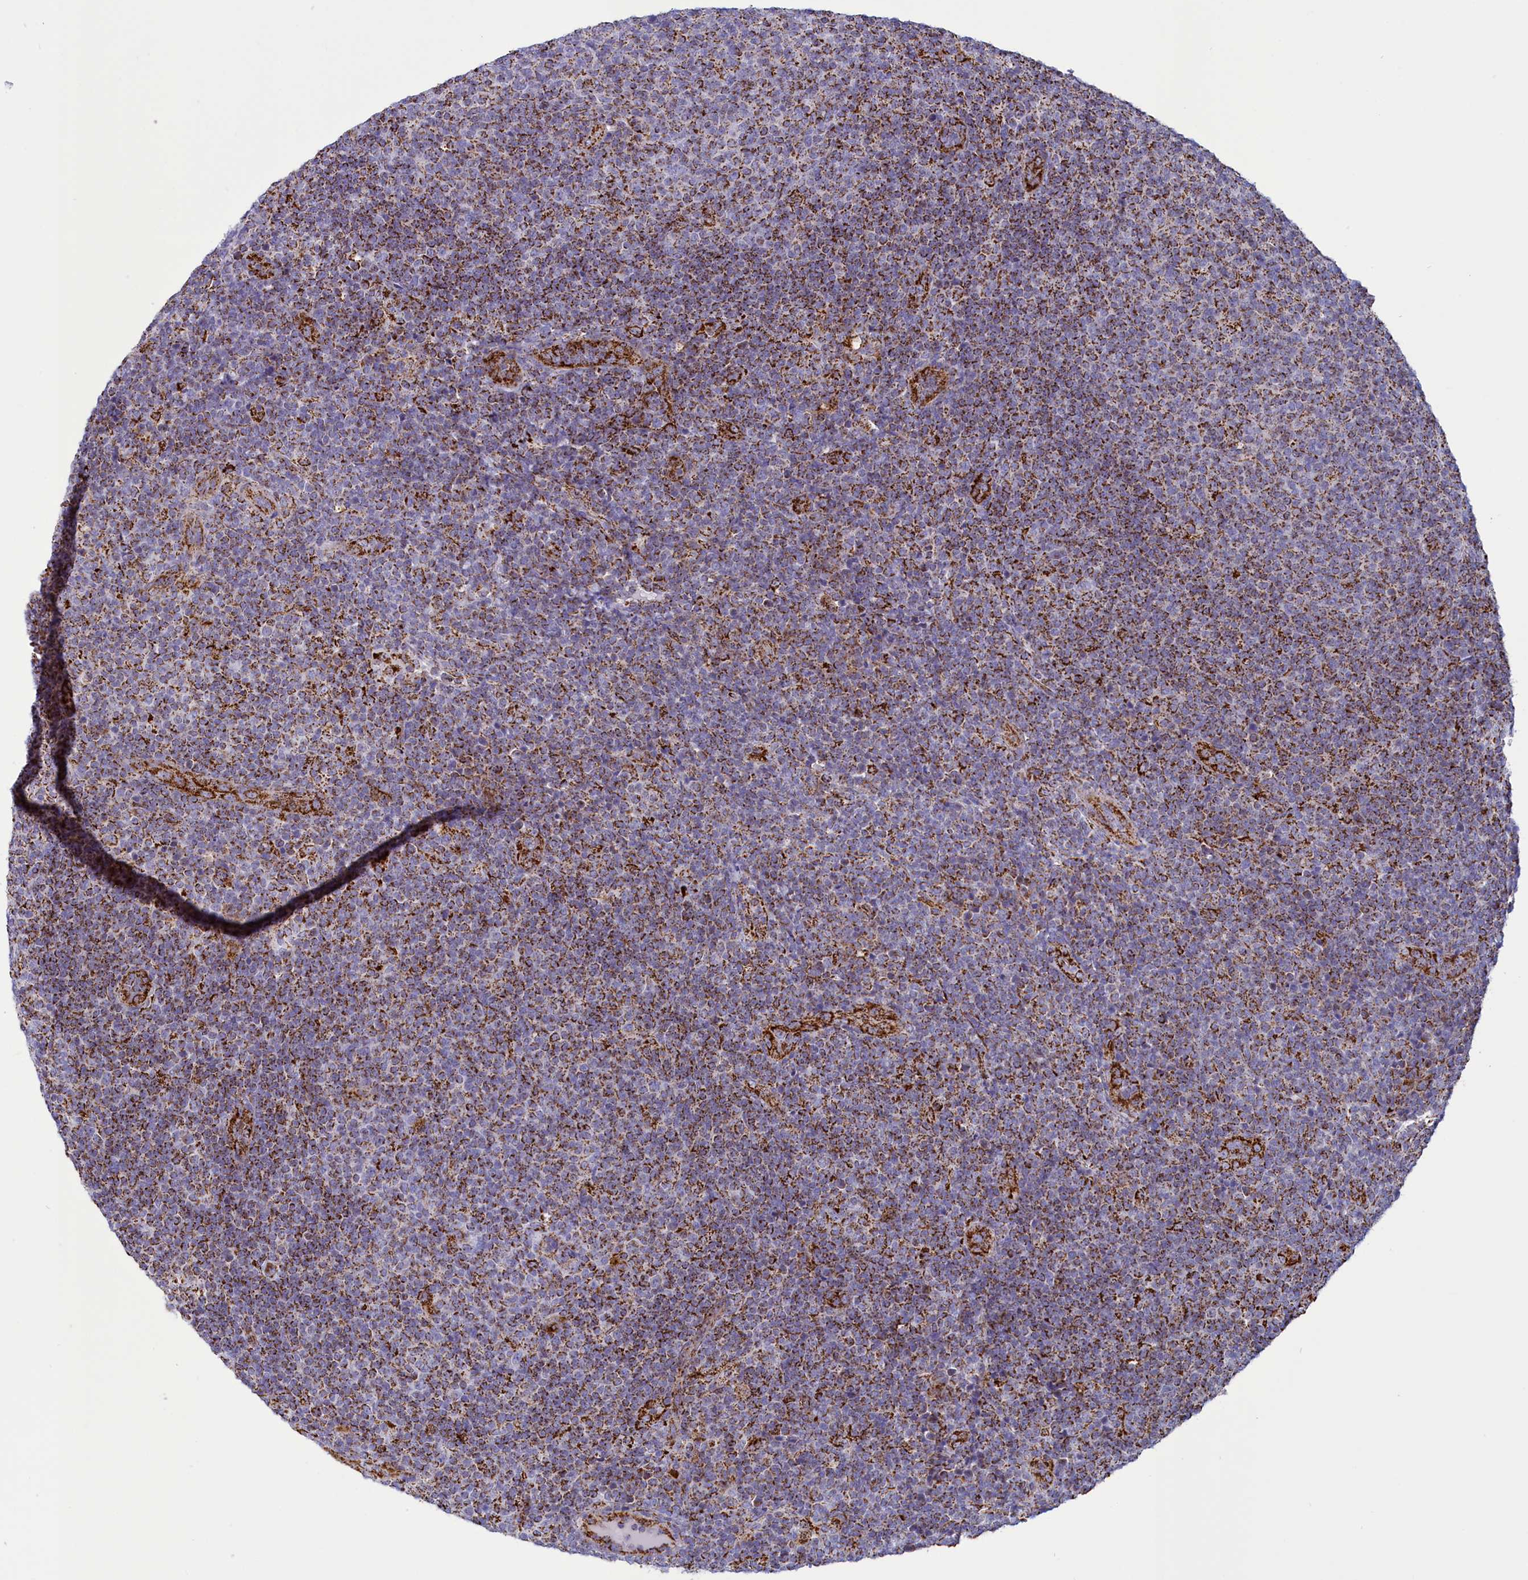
{"staining": {"intensity": "strong", "quantity": "25%-75%", "location": "cytoplasmic/membranous"}, "tissue": "lymphoma", "cell_type": "Tumor cells", "image_type": "cancer", "snomed": [{"axis": "morphology", "description": "Malignant lymphoma, non-Hodgkin's type, Low grade"}, {"axis": "topography", "description": "Lymph node"}], "caption": "Malignant lymphoma, non-Hodgkin's type (low-grade) stained with DAB IHC displays high levels of strong cytoplasmic/membranous expression in approximately 25%-75% of tumor cells.", "gene": "ISOC2", "patient": {"sex": "male", "age": 66}}